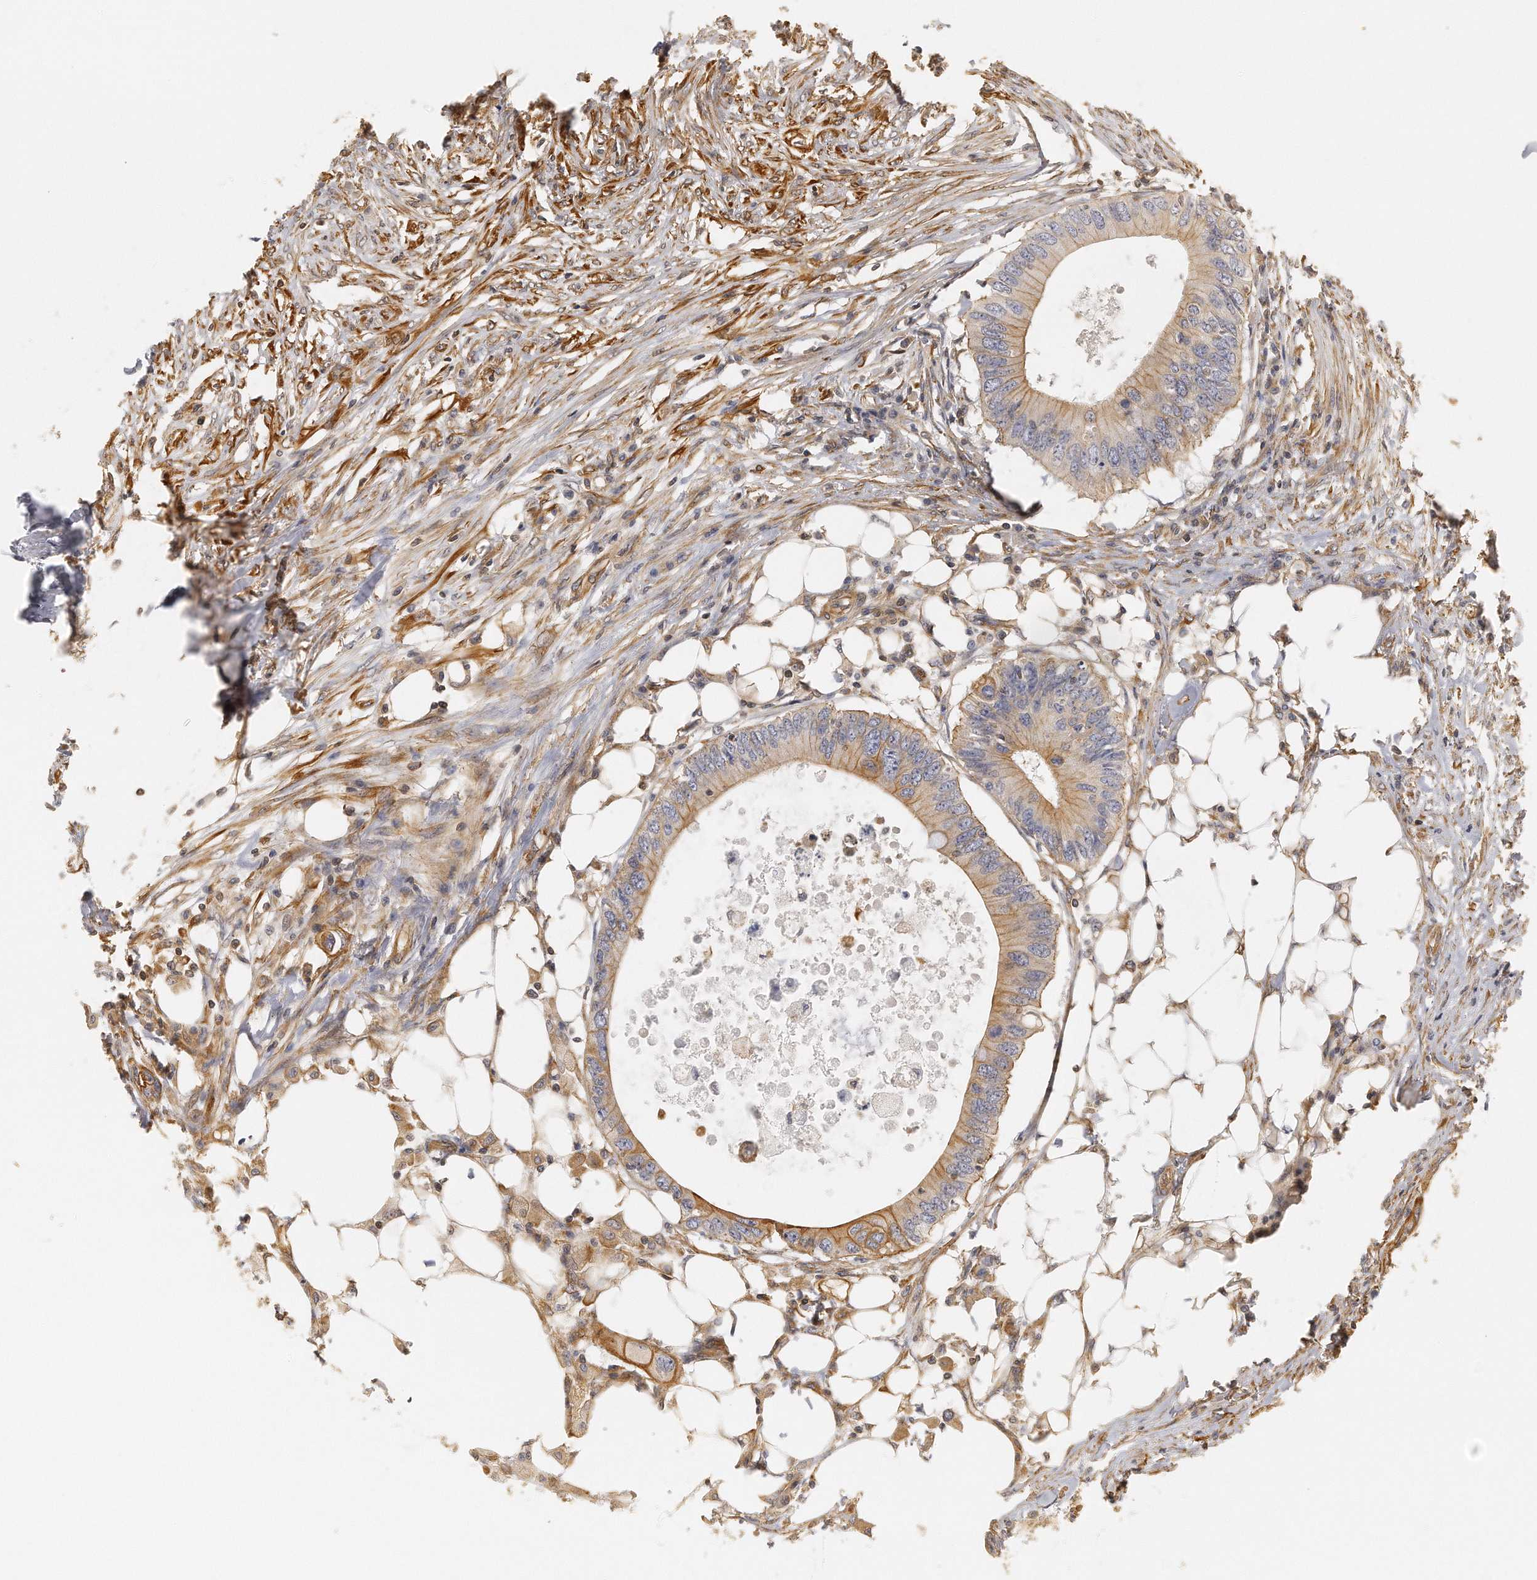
{"staining": {"intensity": "moderate", "quantity": "25%-75%", "location": "cytoplasmic/membranous"}, "tissue": "colorectal cancer", "cell_type": "Tumor cells", "image_type": "cancer", "snomed": [{"axis": "morphology", "description": "Adenocarcinoma, NOS"}, {"axis": "topography", "description": "Colon"}], "caption": "The micrograph displays immunohistochemical staining of adenocarcinoma (colorectal). There is moderate cytoplasmic/membranous staining is seen in about 25%-75% of tumor cells. (IHC, brightfield microscopy, high magnification).", "gene": "CHST7", "patient": {"sex": "male", "age": 71}}